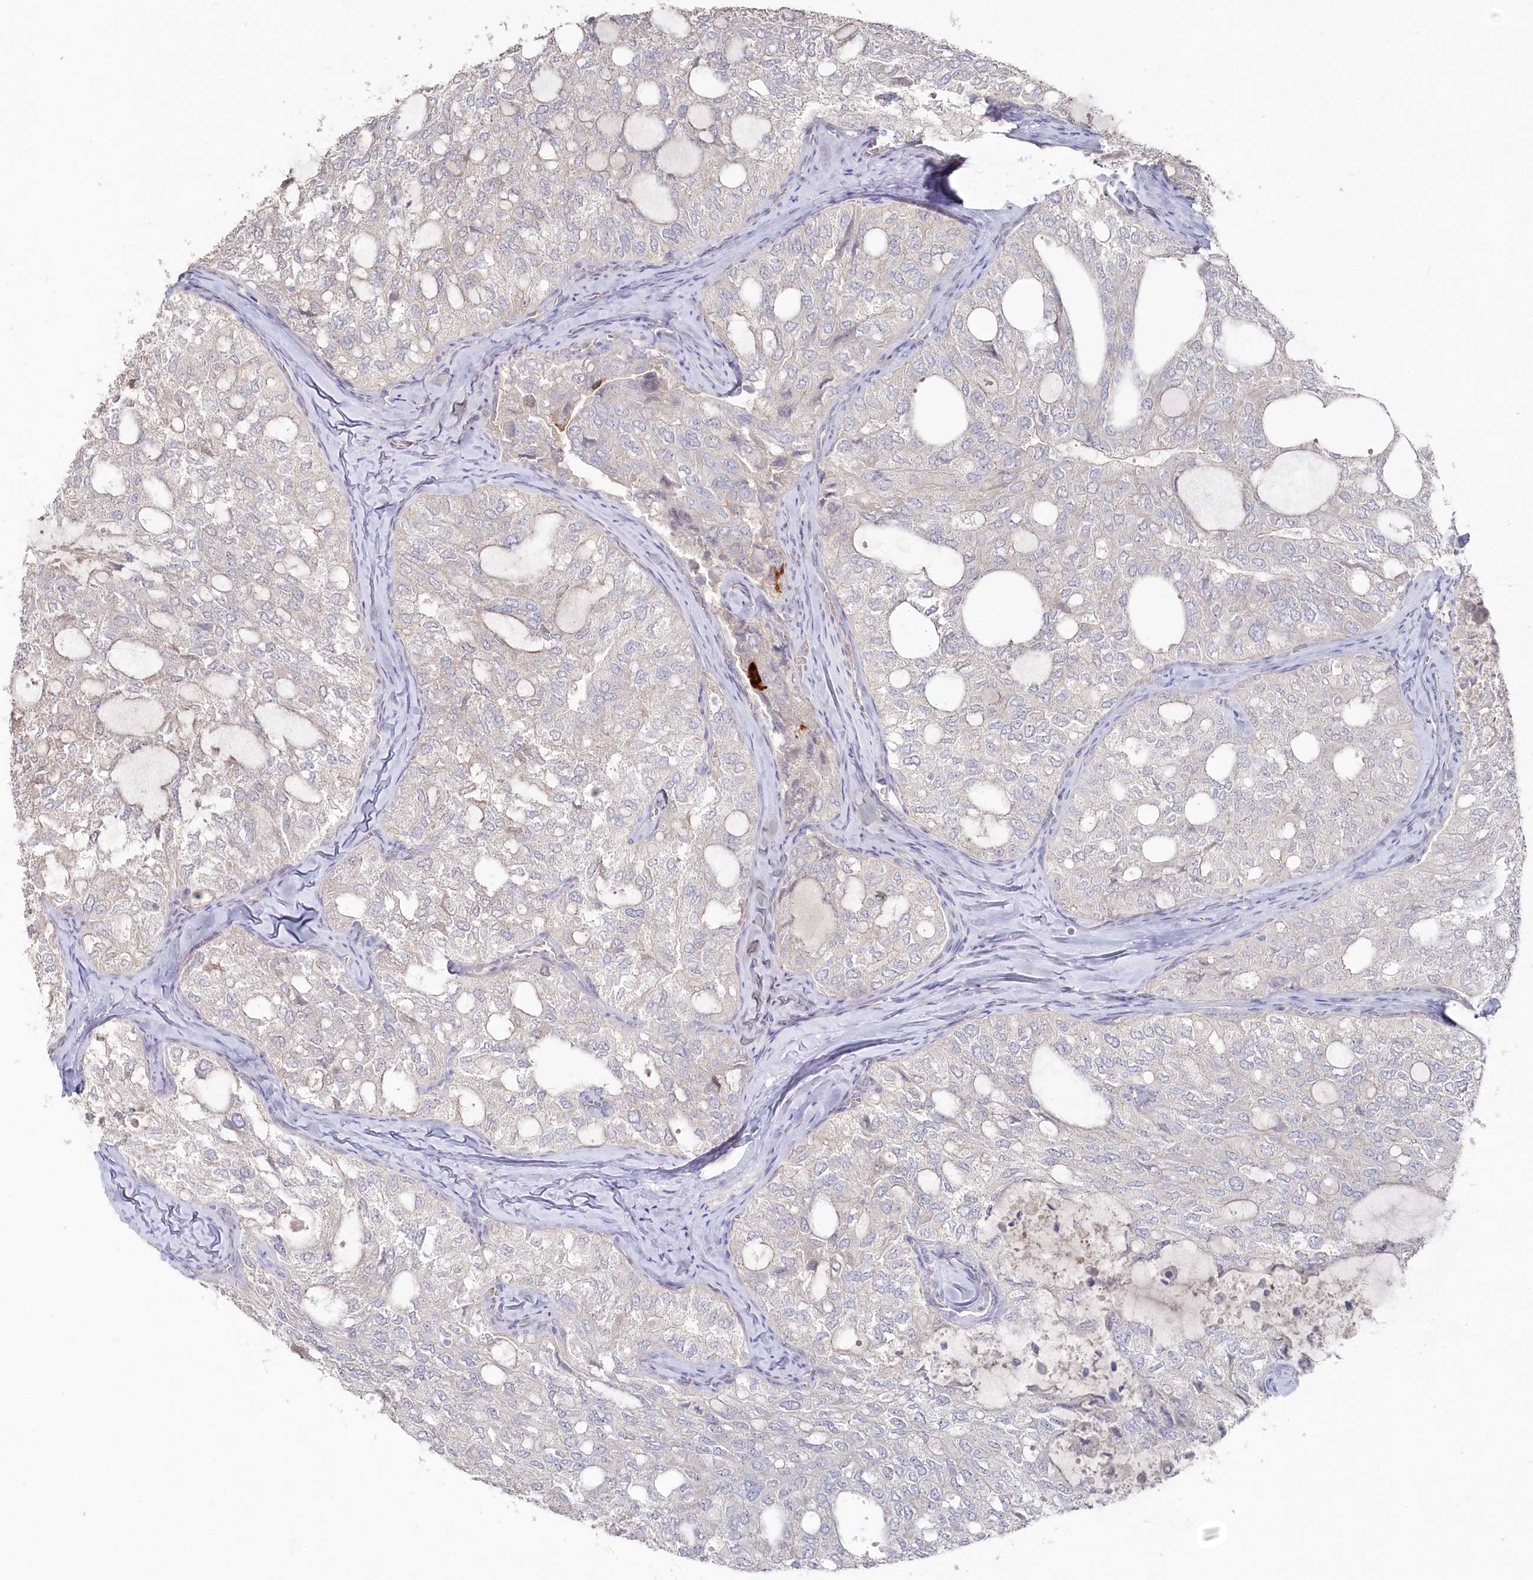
{"staining": {"intensity": "negative", "quantity": "none", "location": "none"}, "tissue": "thyroid cancer", "cell_type": "Tumor cells", "image_type": "cancer", "snomed": [{"axis": "morphology", "description": "Follicular adenoma carcinoma, NOS"}, {"axis": "topography", "description": "Thyroid gland"}], "caption": "An image of human thyroid cancer (follicular adenoma carcinoma) is negative for staining in tumor cells.", "gene": "TGFBRAP1", "patient": {"sex": "male", "age": 75}}